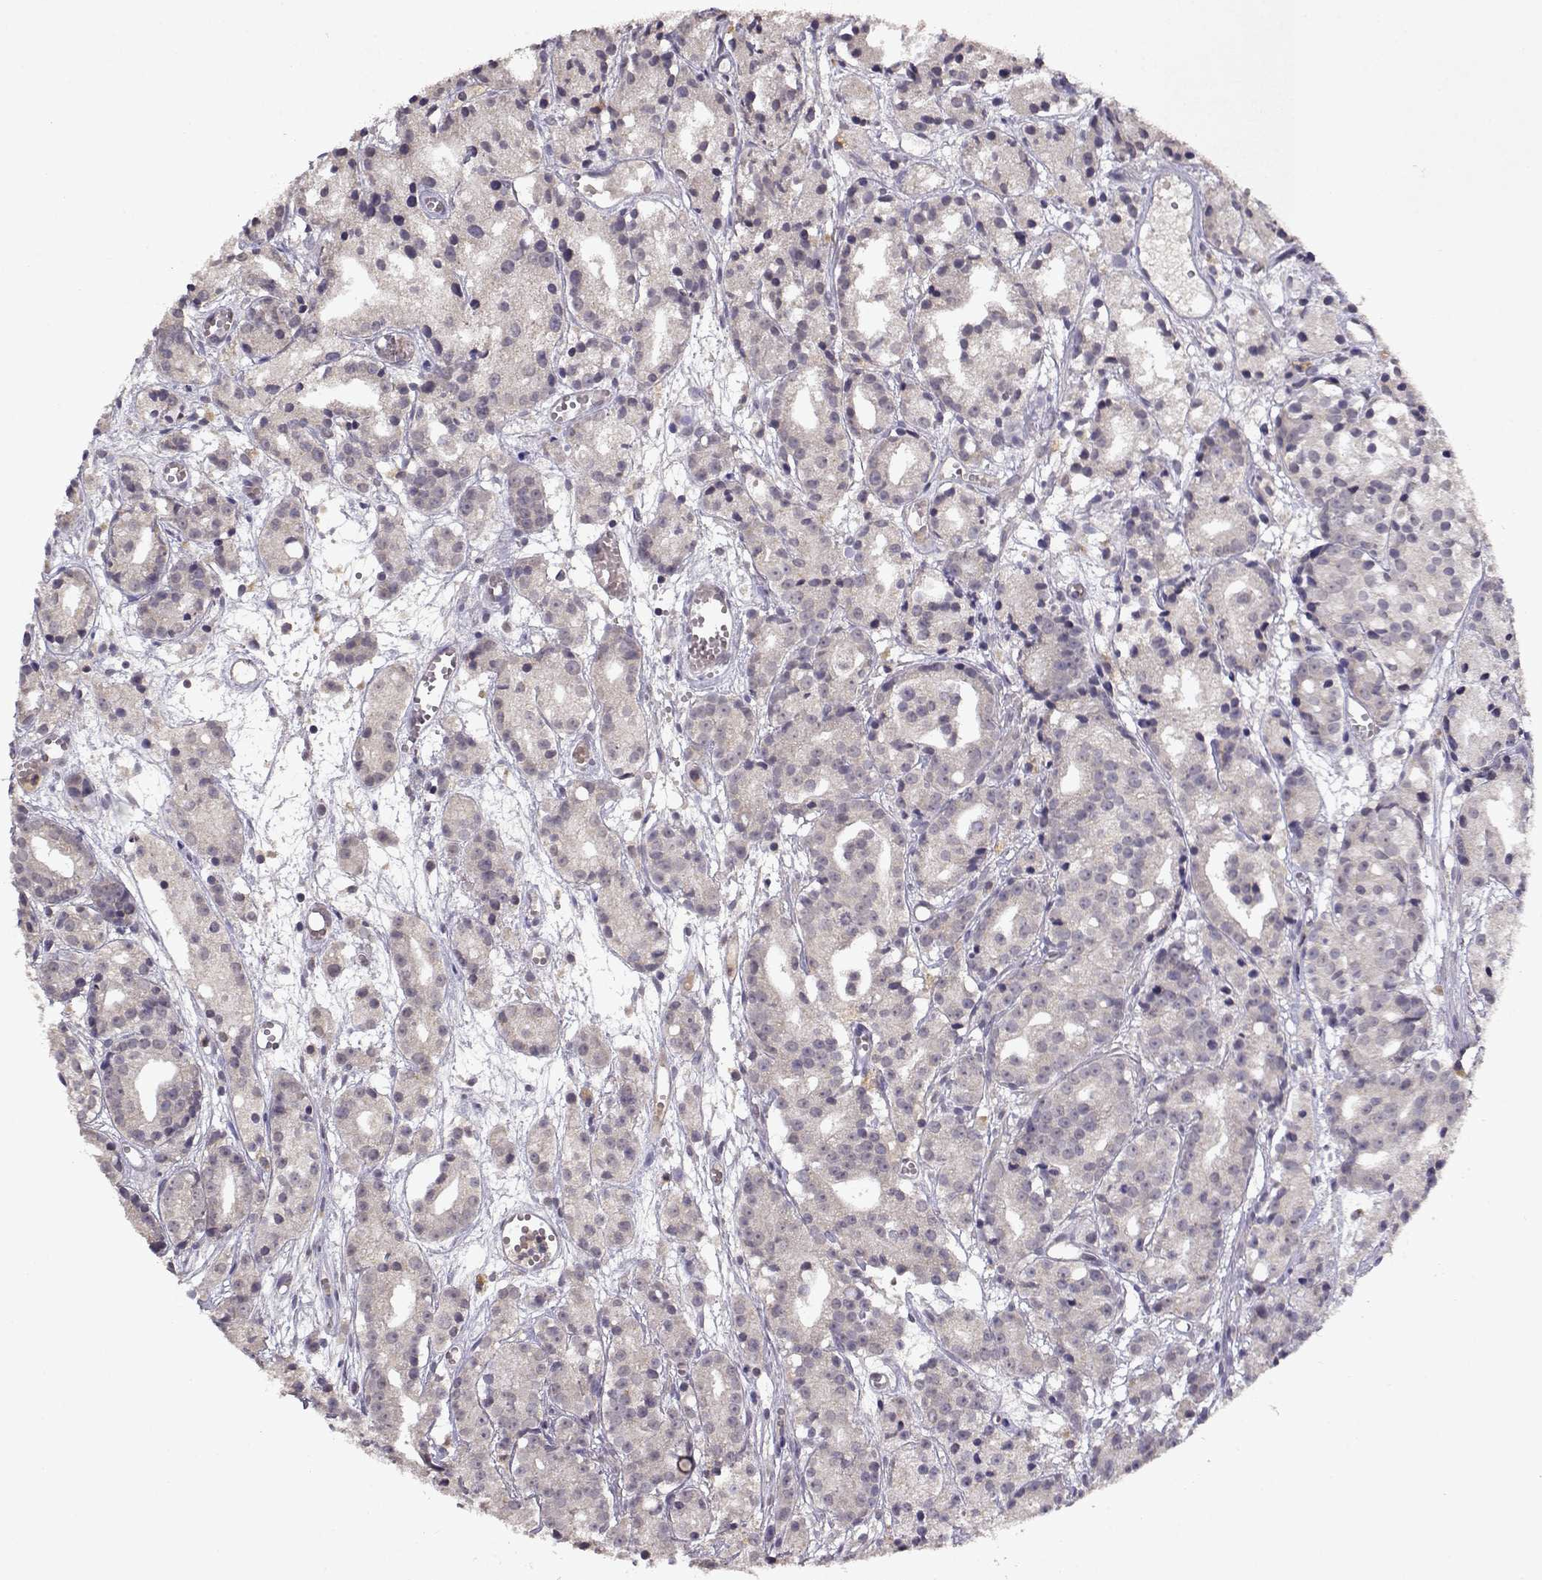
{"staining": {"intensity": "negative", "quantity": "none", "location": "none"}, "tissue": "prostate cancer", "cell_type": "Tumor cells", "image_type": "cancer", "snomed": [{"axis": "morphology", "description": "Adenocarcinoma, Medium grade"}, {"axis": "topography", "description": "Prostate"}], "caption": "An image of prostate cancer (medium-grade adenocarcinoma) stained for a protein exhibits no brown staining in tumor cells.", "gene": "BMX", "patient": {"sex": "male", "age": 74}}